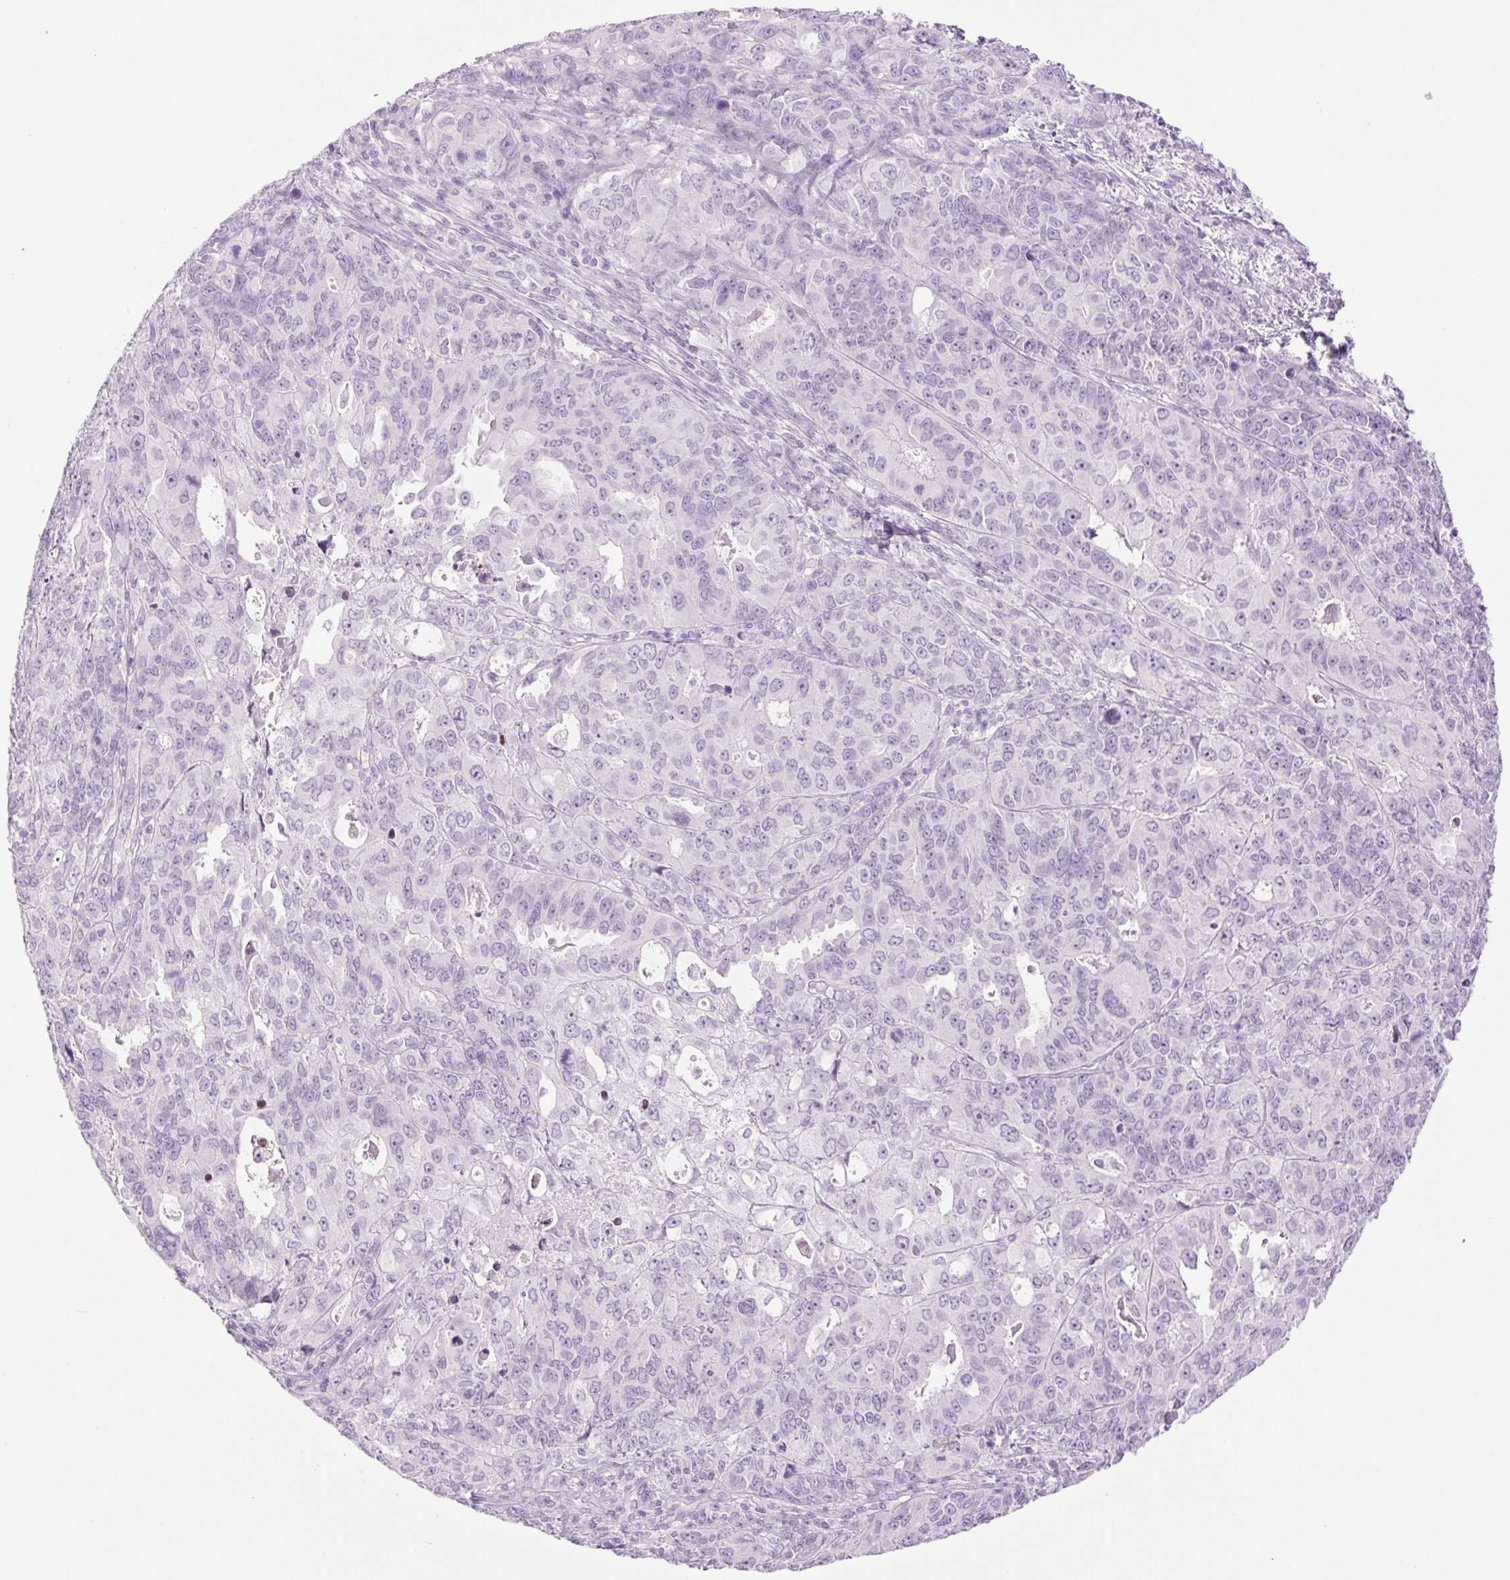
{"staining": {"intensity": "negative", "quantity": "none", "location": "none"}, "tissue": "endometrial cancer", "cell_type": "Tumor cells", "image_type": "cancer", "snomed": [{"axis": "morphology", "description": "Adenocarcinoma, NOS"}, {"axis": "topography", "description": "Uterus"}], "caption": "This is an IHC micrograph of adenocarcinoma (endometrial). There is no positivity in tumor cells.", "gene": "SP140L", "patient": {"sex": "female", "age": 79}}